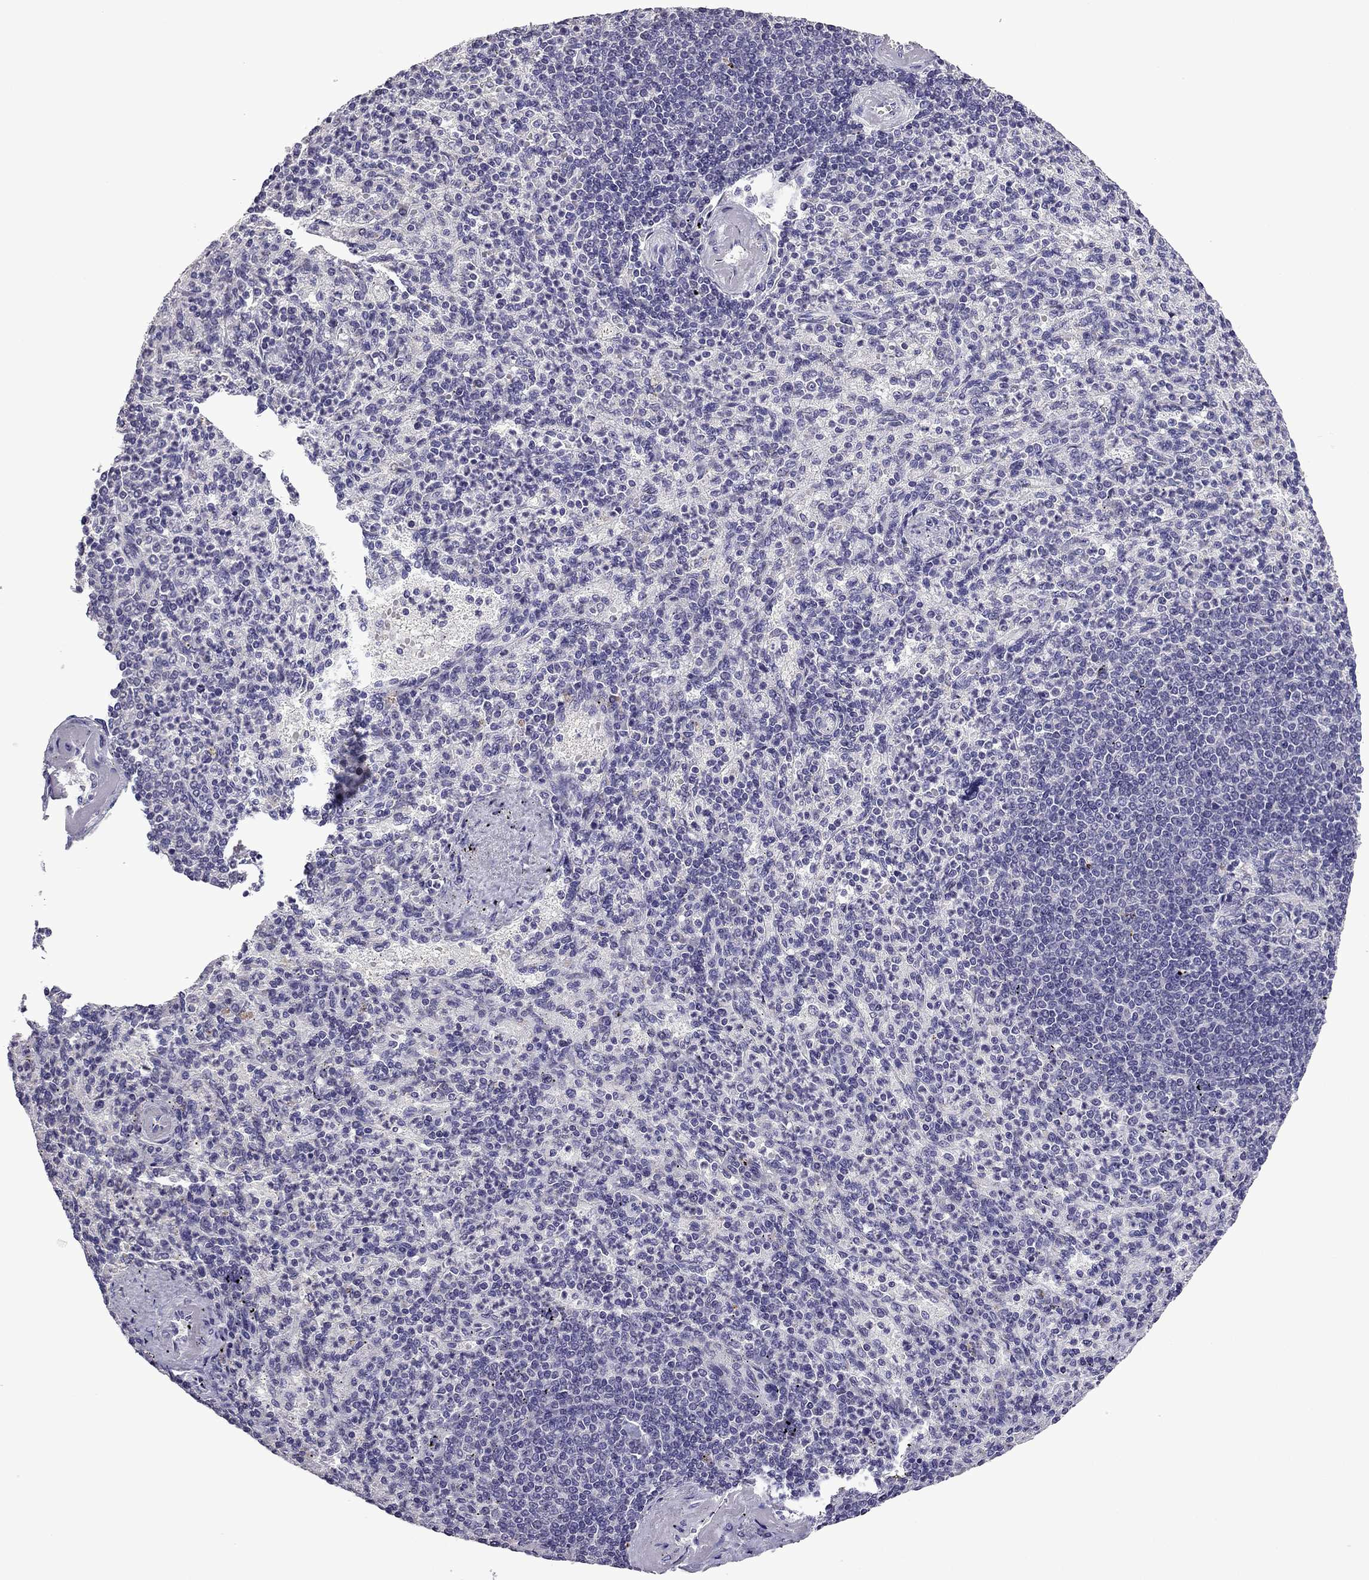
{"staining": {"intensity": "negative", "quantity": "none", "location": "none"}, "tissue": "spleen", "cell_type": "Cells in red pulp", "image_type": "normal", "snomed": [{"axis": "morphology", "description": "Normal tissue, NOS"}, {"axis": "topography", "description": "Spleen"}], "caption": "This is an immunohistochemistry histopathology image of unremarkable human spleen. There is no positivity in cells in red pulp.", "gene": "TTN", "patient": {"sex": "female", "age": 74}}